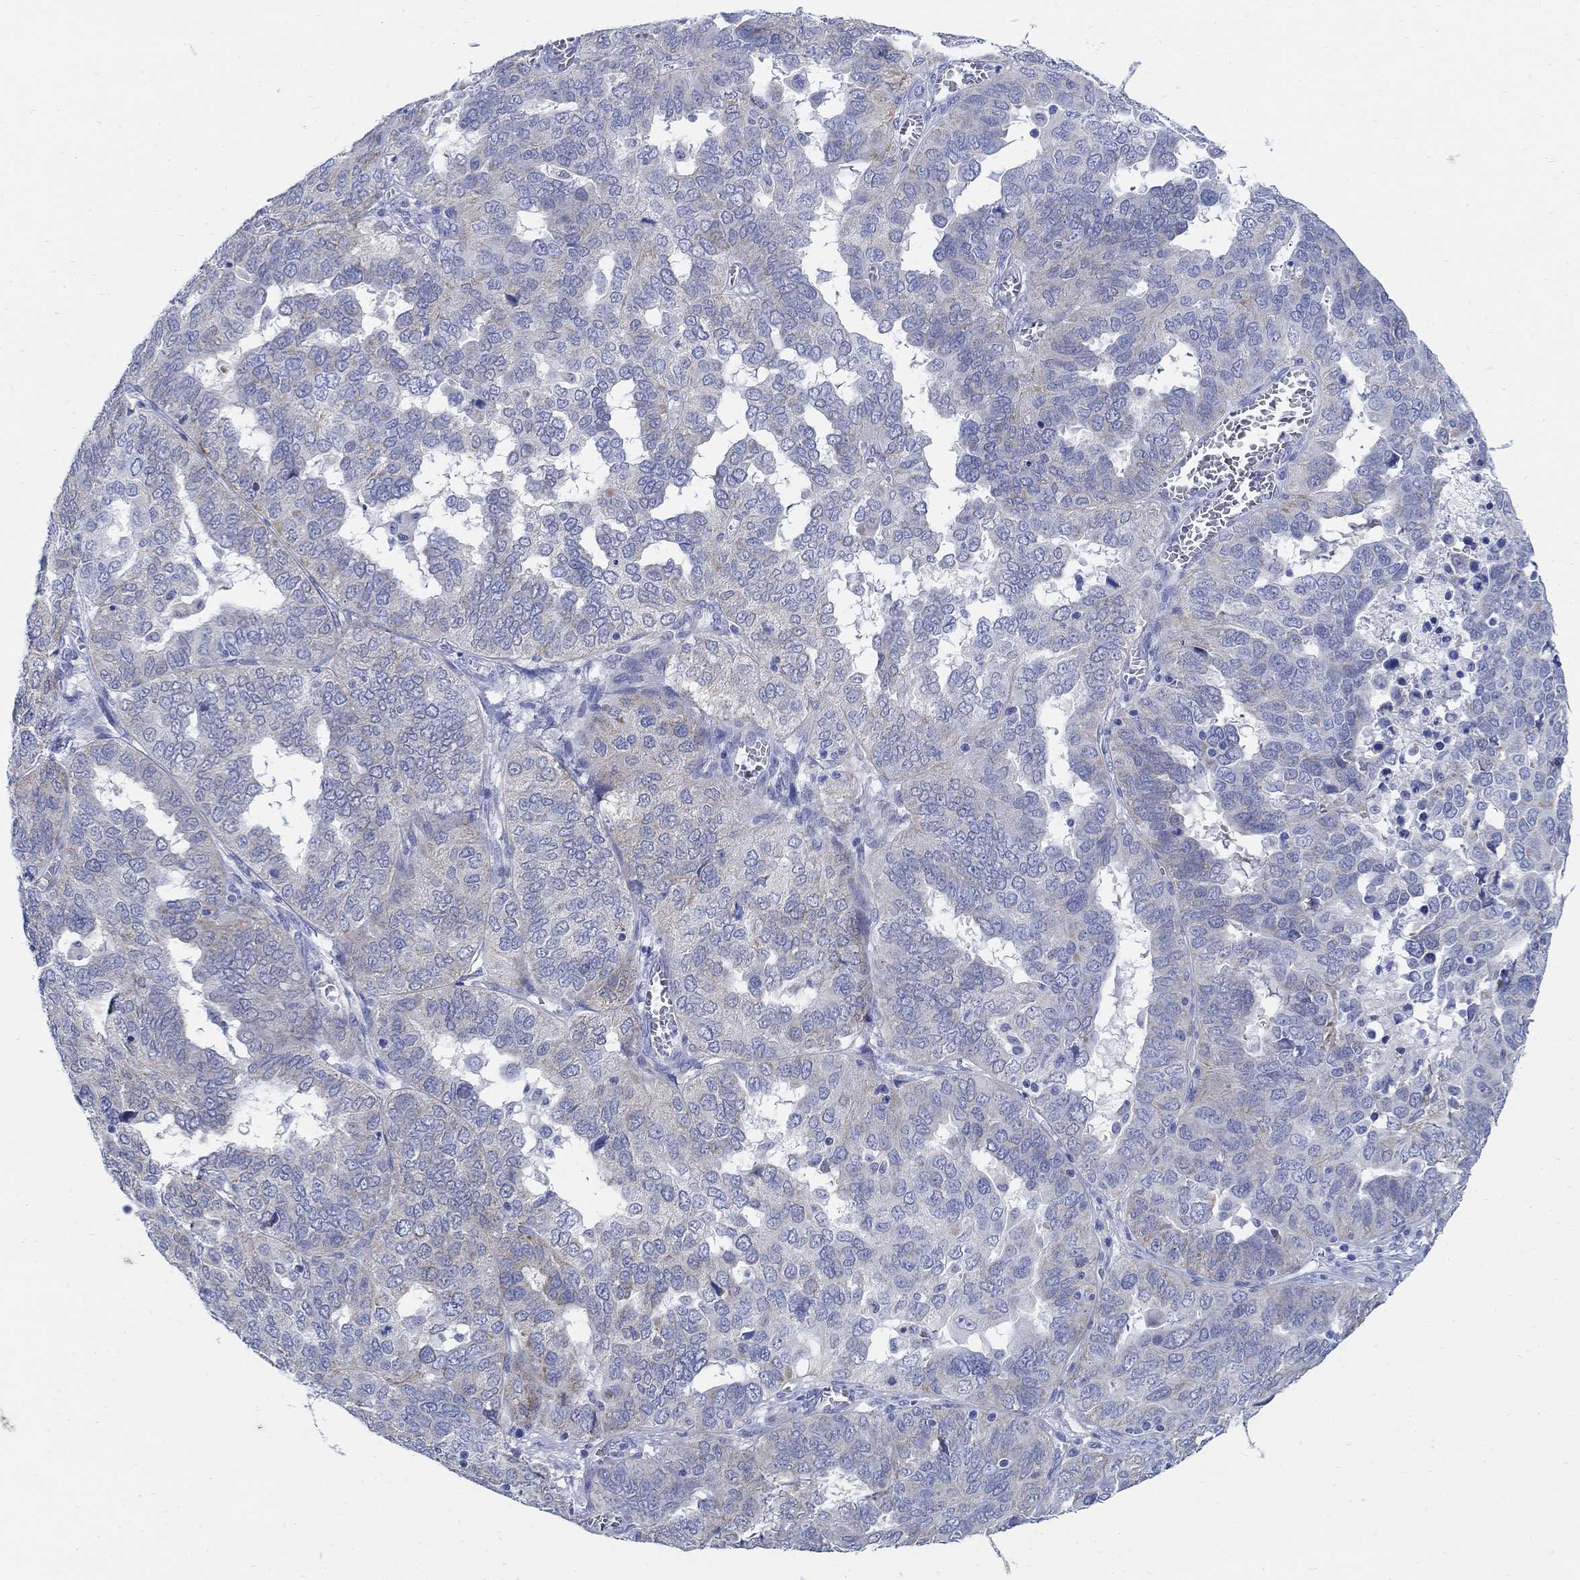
{"staining": {"intensity": "moderate", "quantity": "<25%", "location": "cytoplasmic/membranous"}, "tissue": "ovarian cancer", "cell_type": "Tumor cells", "image_type": "cancer", "snomed": [{"axis": "morphology", "description": "Carcinoma, endometroid"}, {"axis": "topography", "description": "Soft tissue"}, {"axis": "topography", "description": "Ovary"}], "caption": "Protein staining by IHC demonstrates moderate cytoplasmic/membranous positivity in about <25% of tumor cells in endometroid carcinoma (ovarian).", "gene": "ZDHHC14", "patient": {"sex": "female", "age": 52}}